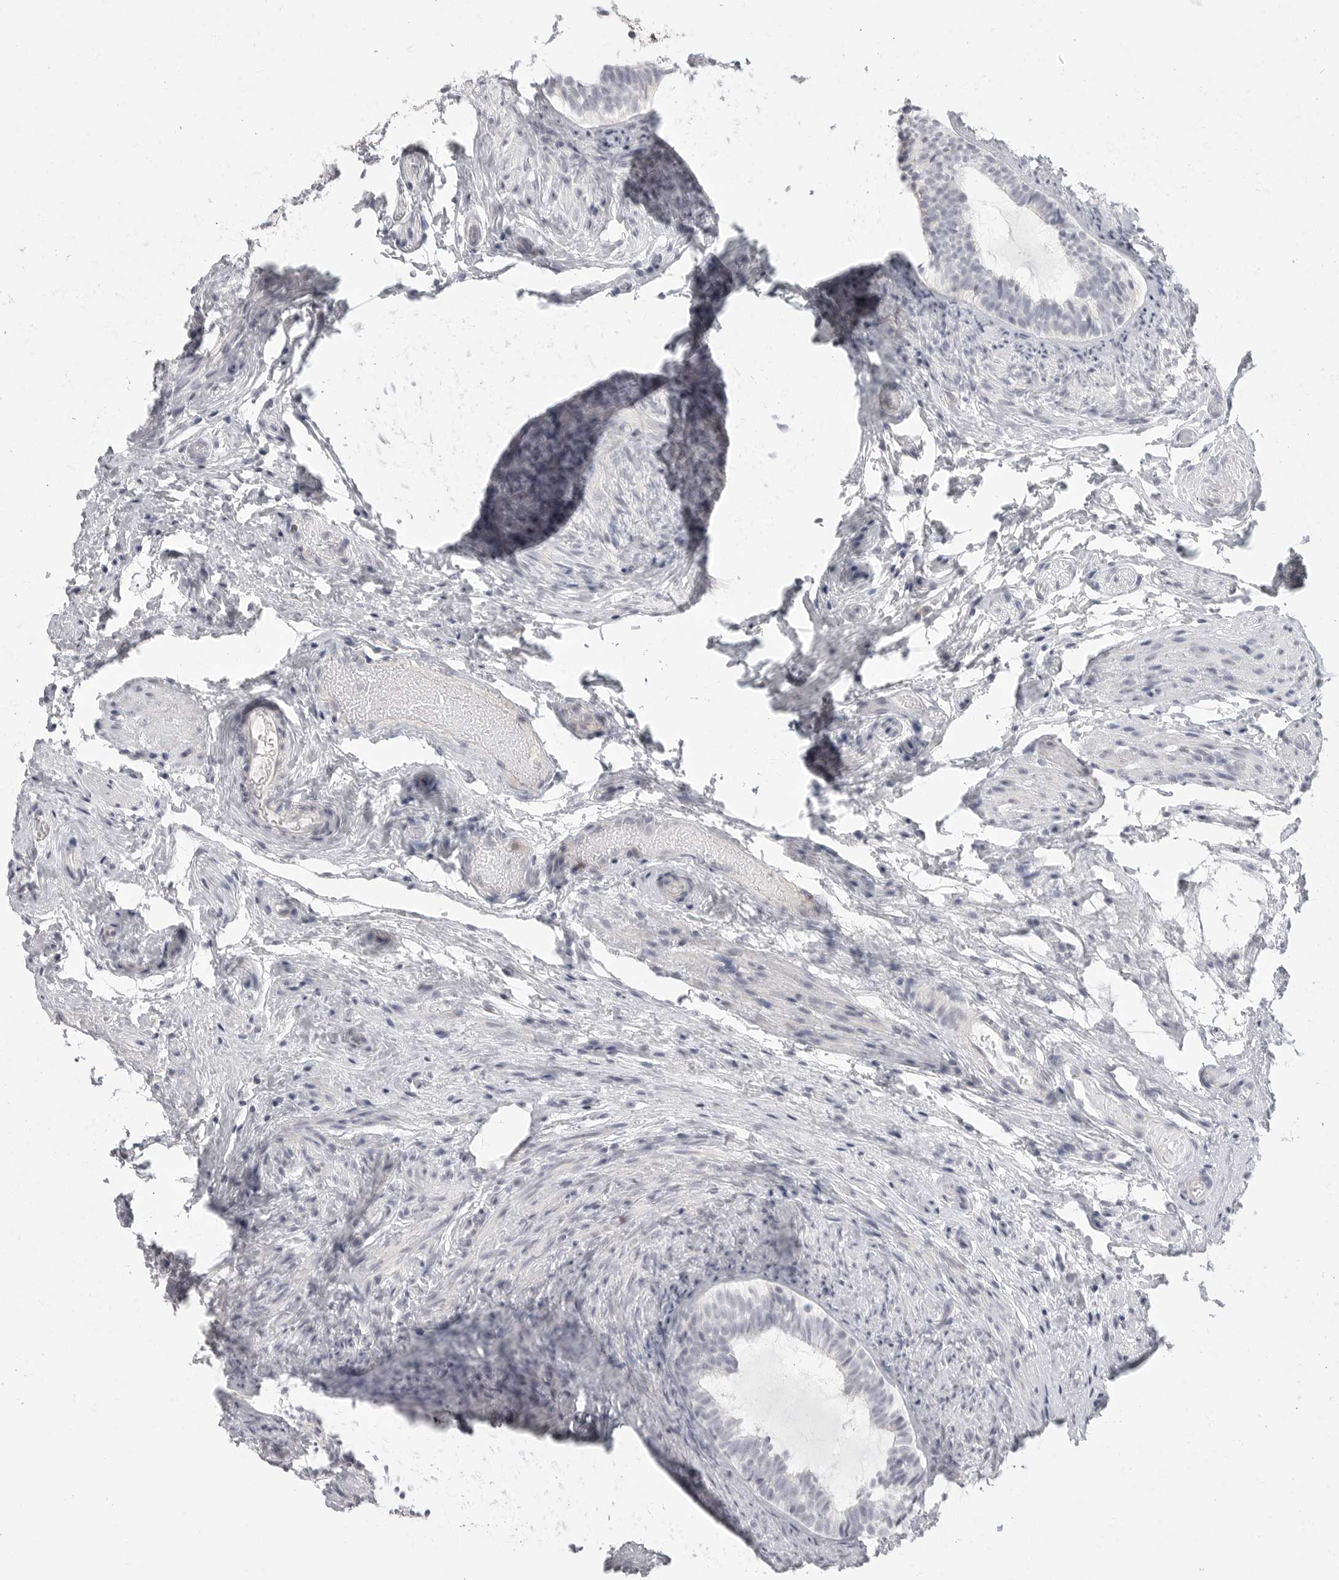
{"staining": {"intensity": "negative", "quantity": "none", "location": "none"}, "tissue": "epididymis", "cell_type": "Glandular cells", "image_type": "normal", "snomed": [{"axis": "morphology", "description": "Normal tissue, NOS"}, {"axis": "topography", "description": "Epididymis"}], "caption": "The image reveals no staining of glandular cells in unremarkable epididymis.", "gene": "HMGCS2", "patient": {"sex": "male", "age": 5}}